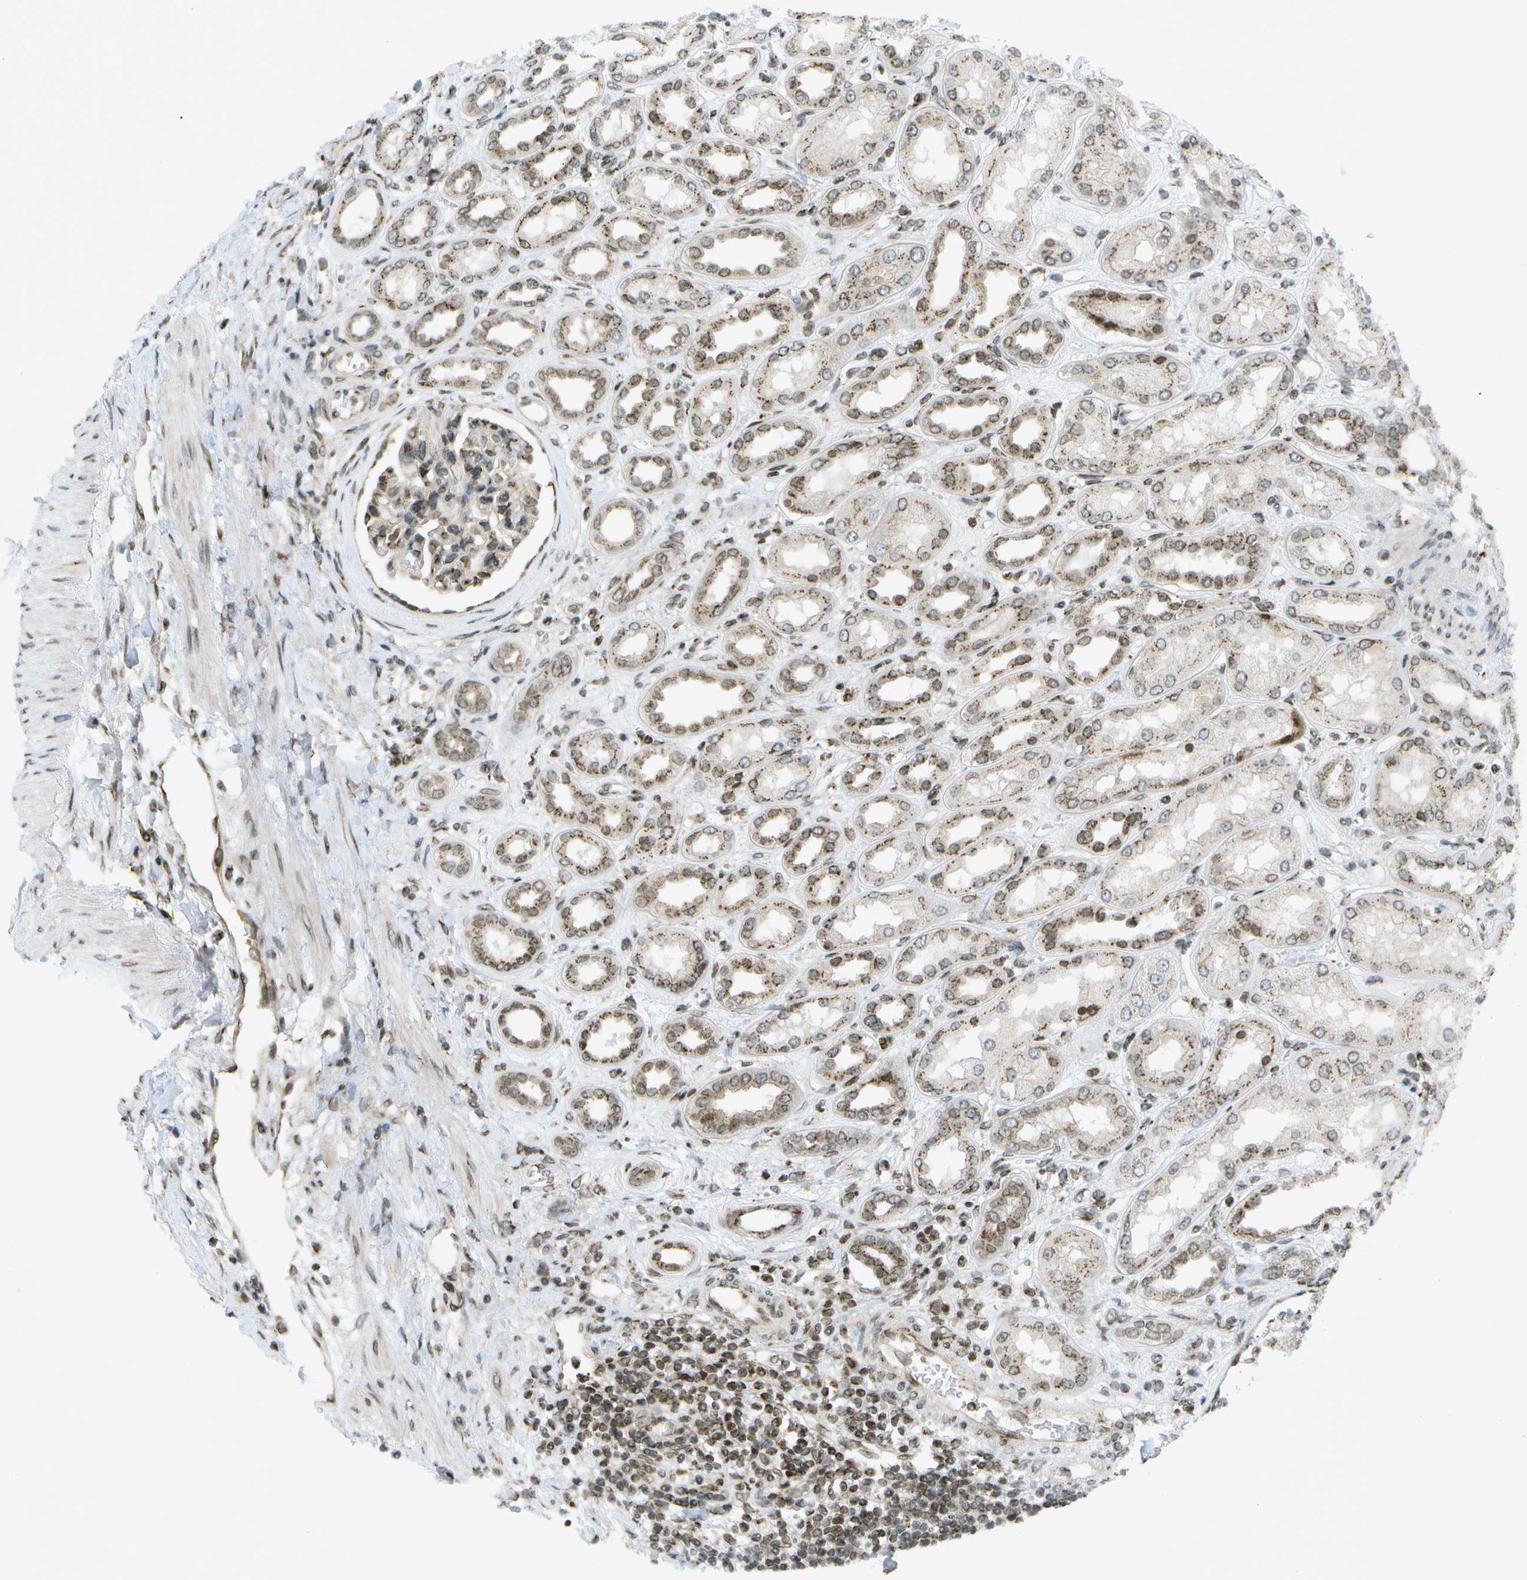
{"staining": {"intensity": "moderate", "quantity": "<25%", "location": "cytoplasmic/membranous"}, "tissue": "kidney", "cell_type": "Cells in glomeruli", "image_type": "normal", "snomed": [{"axis": "morphology", "description": "Normal tissue, NOS"}, {"axis": "topography", "description": "Kidney"}], "caption": "High-magnification brightfield microscopy of benign kidney stained with DAB (3,3'-diaminobenzidine) (brown) and counterstained with hematoxylin (blue). cells in glomeruli exhibit moderate cytoplasmic/membranous staining is seen in about<25% of cells.", "gene": "EVC", "patient": {"sex": "male", "age": 59}}